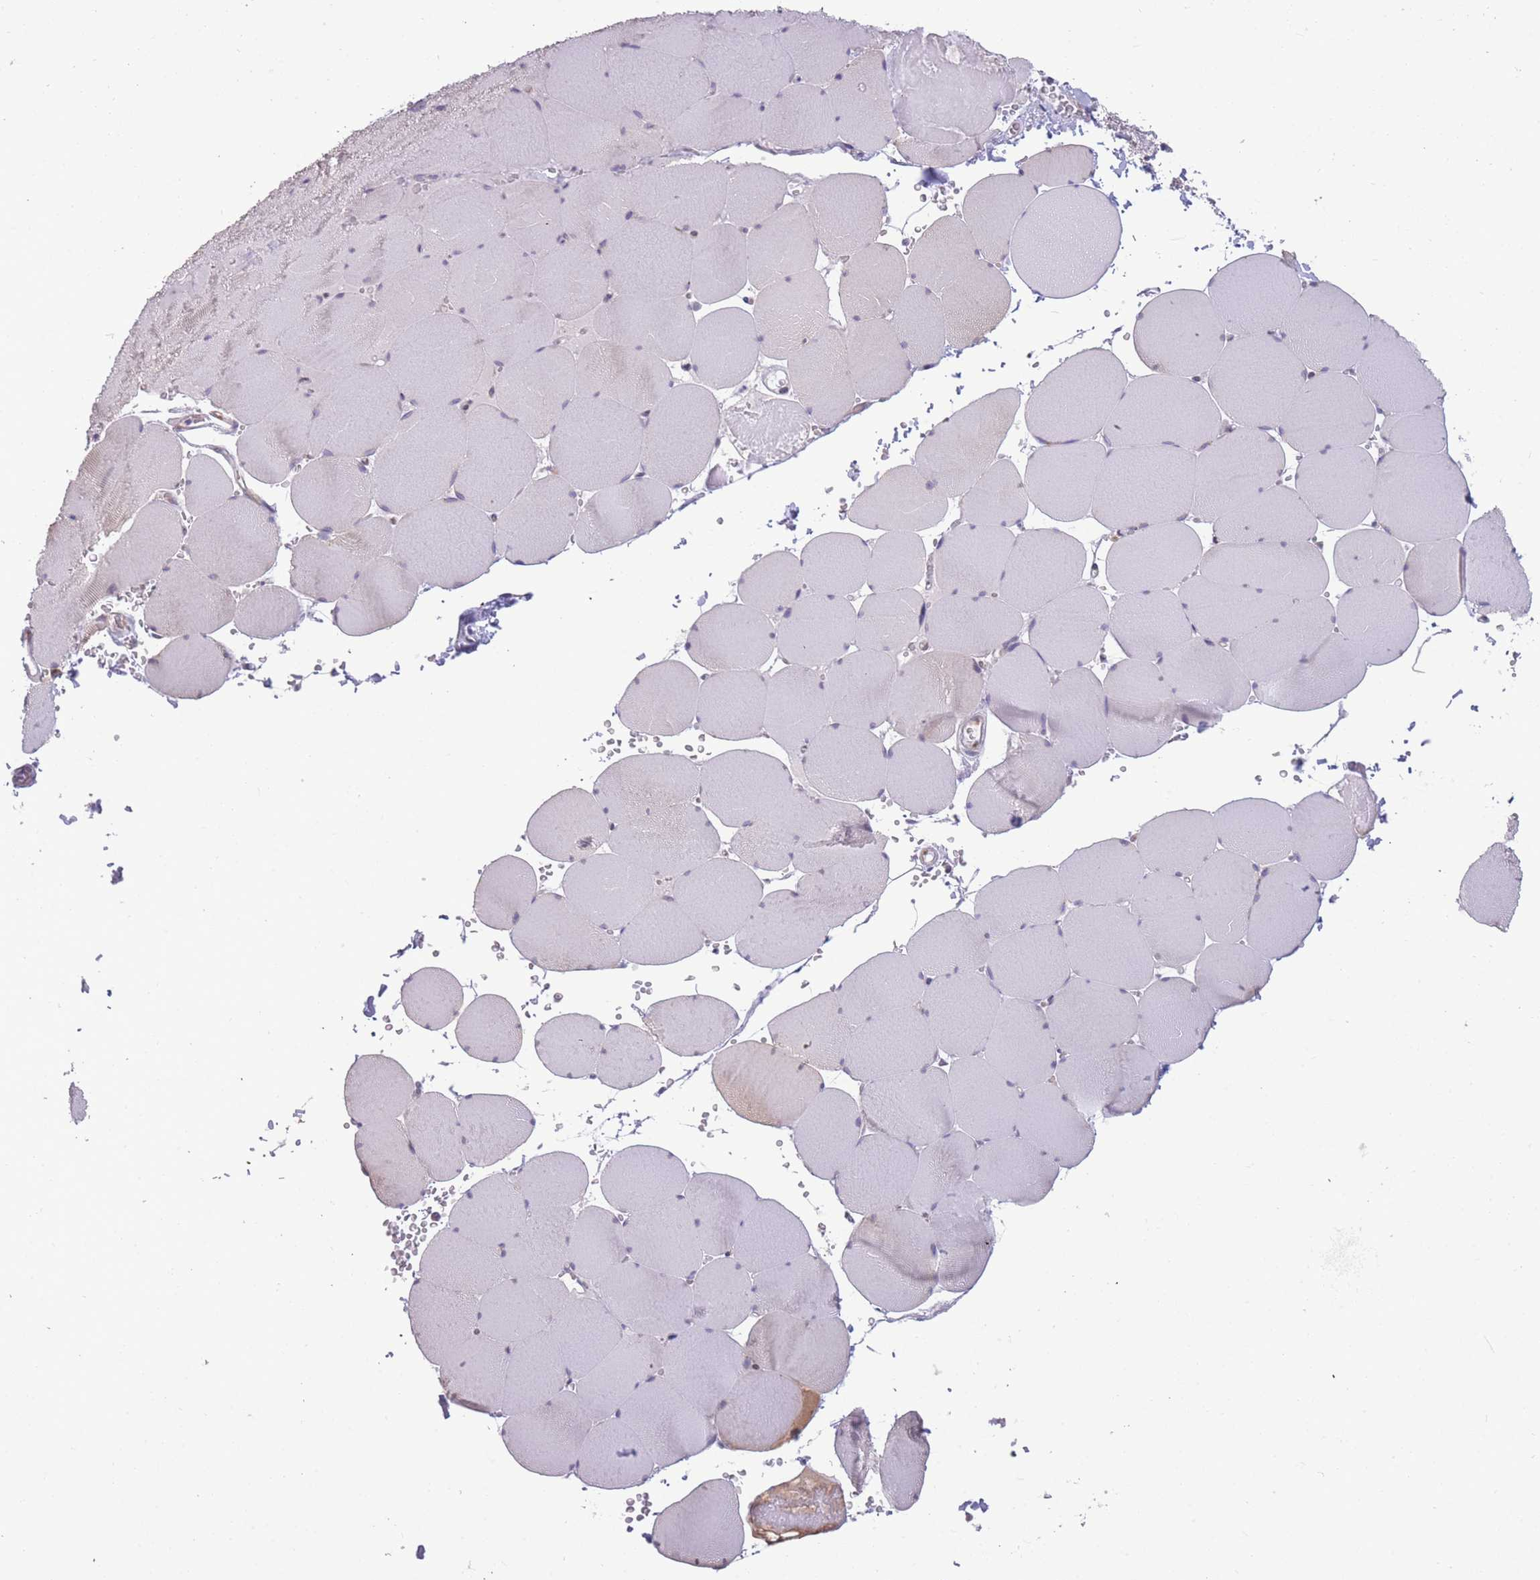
{"staining": {"intensity": "negative", "quantity": "none", "location": "none"}, "tissue": "skeletal muscle", "cell_type": "Myocytes", "image_type": "normal", "snomed": [{"axis": "morphology", "description": "Normal tissue, NOS"}, {"axis": "topography", "description": "Skeletal muscle"}, {"axis": "topography", "description": "Head-Neck"}], "caption": "This is an immunohistochemistry (IHC) image of benign human skeletal muscle. There is no expression in myocytes.", "gene": "TMEM121", "patient": {"sex": "male", "age": 66}}